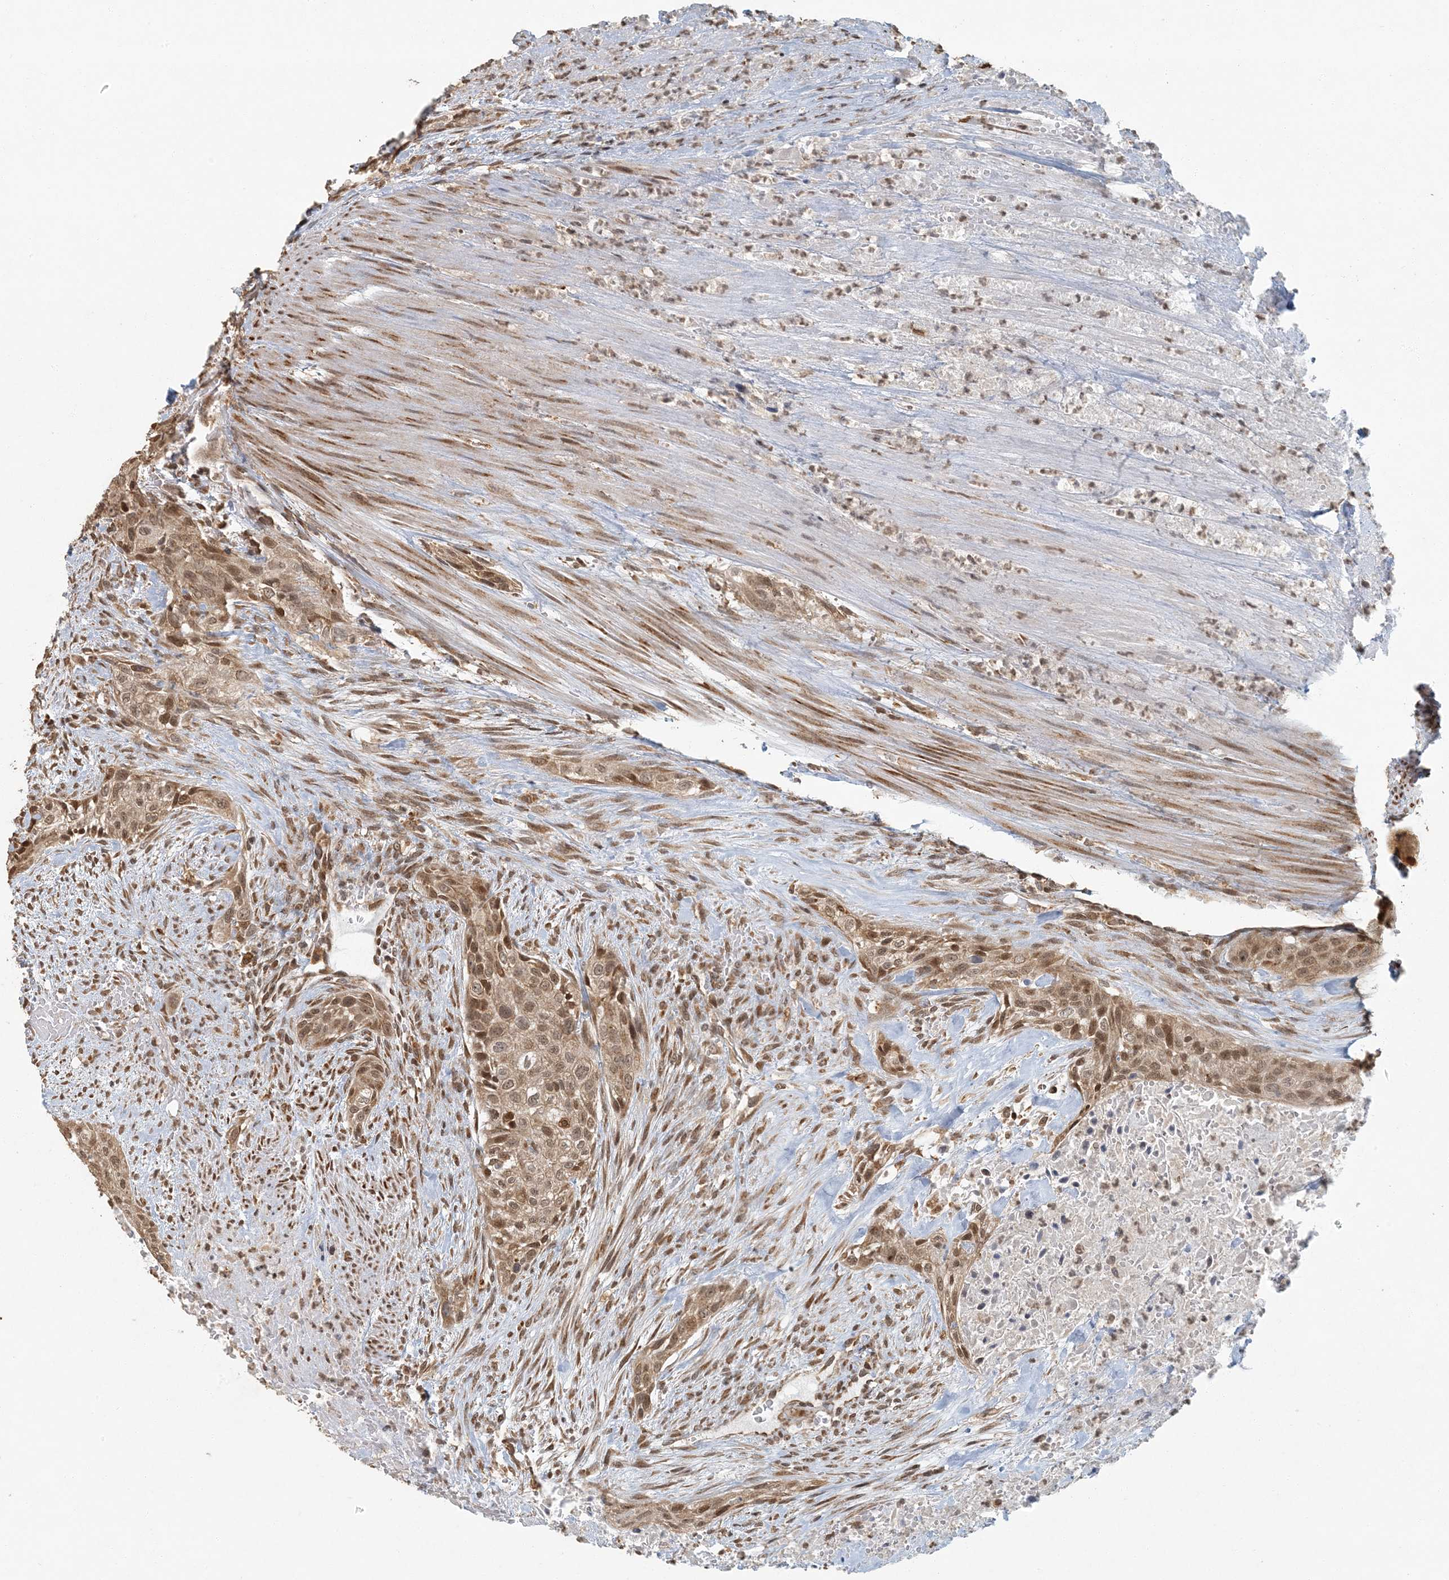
{"staining": {"intensity": "moderate", "quantity": ">75%", "location": "cytoplasmic/membranous,nuclear"}, "tissue": "urothelial cancer", "cell_type": "Tumor cells", "image_type": "cancer", "snomed": [{"axis": "morphology", "description": "Urothelial carcinoma, High grade"}, {"axis": "topography", "description": "Urinary bladder"}], "caption": "Immunohistochemistry (IHC) of urothelial cancer demonstrates medium levels of moderate cytoplasmic/membranous and nuclear expression in about >75% of tumor cells.", "gene": "AK9", "patient": {"sex": "male", "age": 35}}